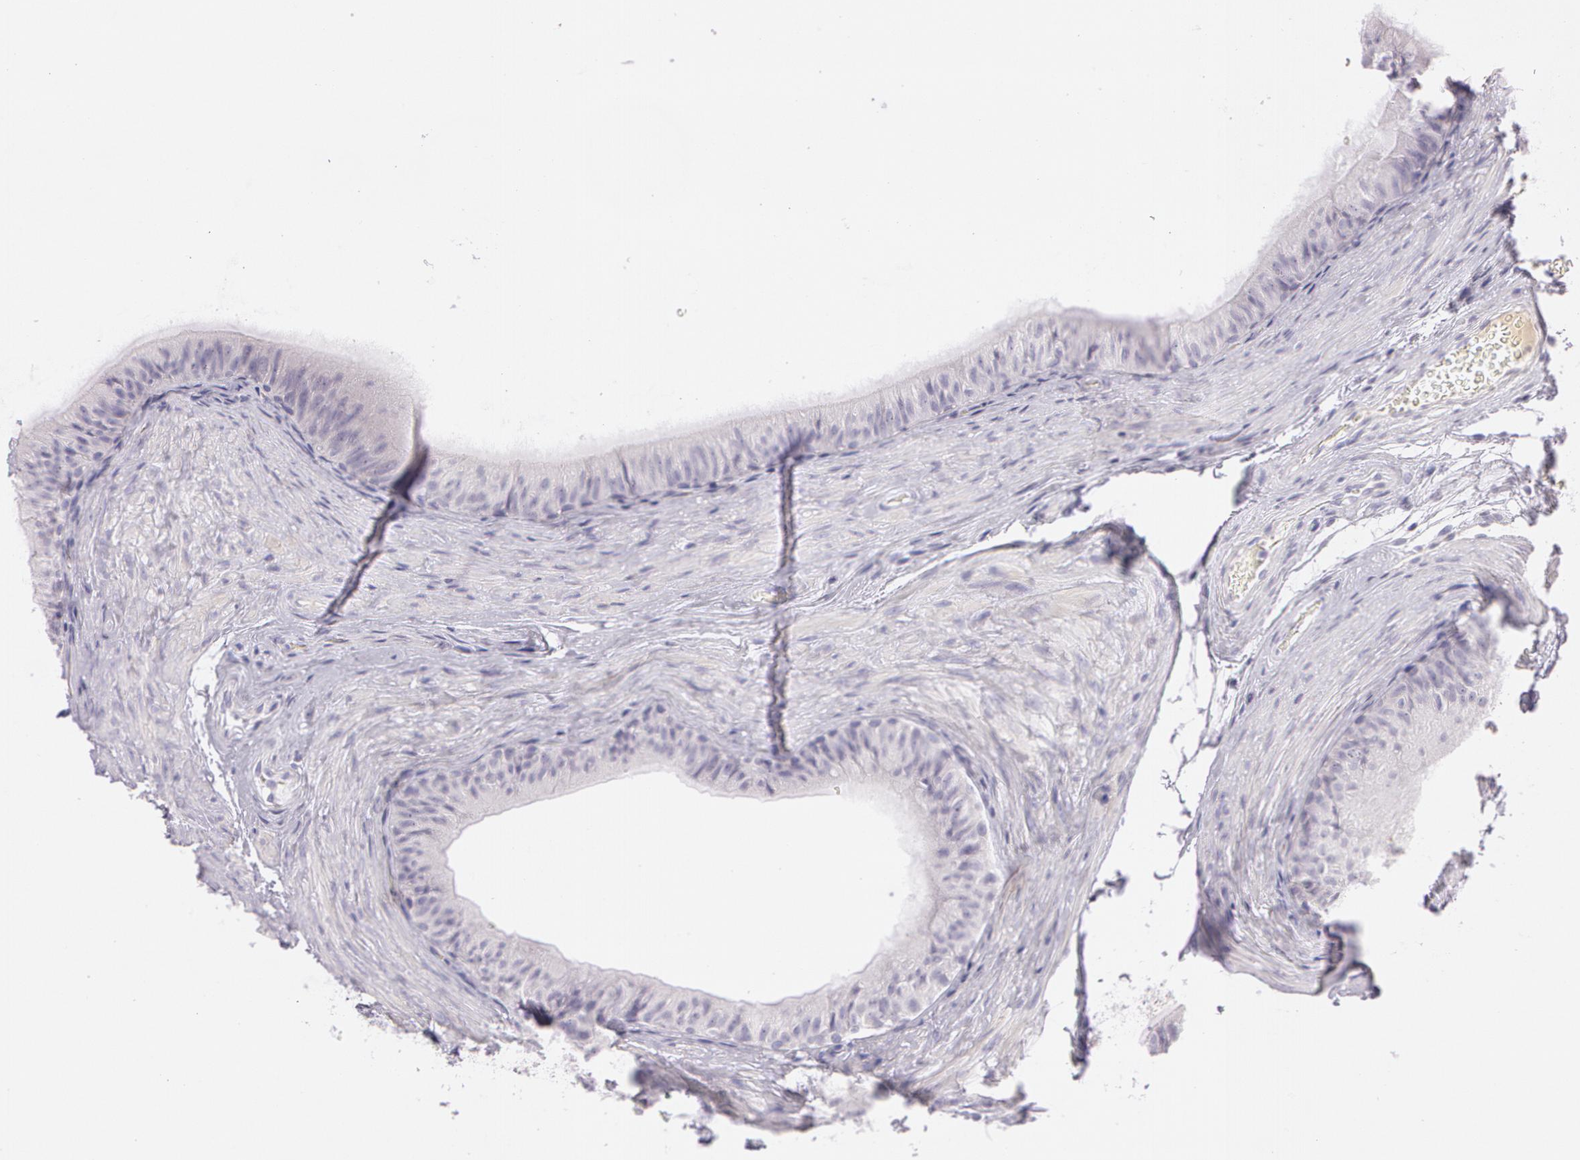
{"staining": {"intensity": "negative", "quantity": "none", "location": "none"}, "tissue": "epididymis", "cell_type": "Glandular cells", "image_type": "normal", "snomed": [{"axis": "morphology", "description": "Normal tissue, NOS"}, {"axis": "topography", "description": "Testis"}, {"axis": "topography", "description": "Epididymis"}], "caption": "Protein analysis of benign epididymis demonstrates no significant positivity in glandular cells.", "gene": "OTC", "patient": {"sex": "male", "age": 36}}